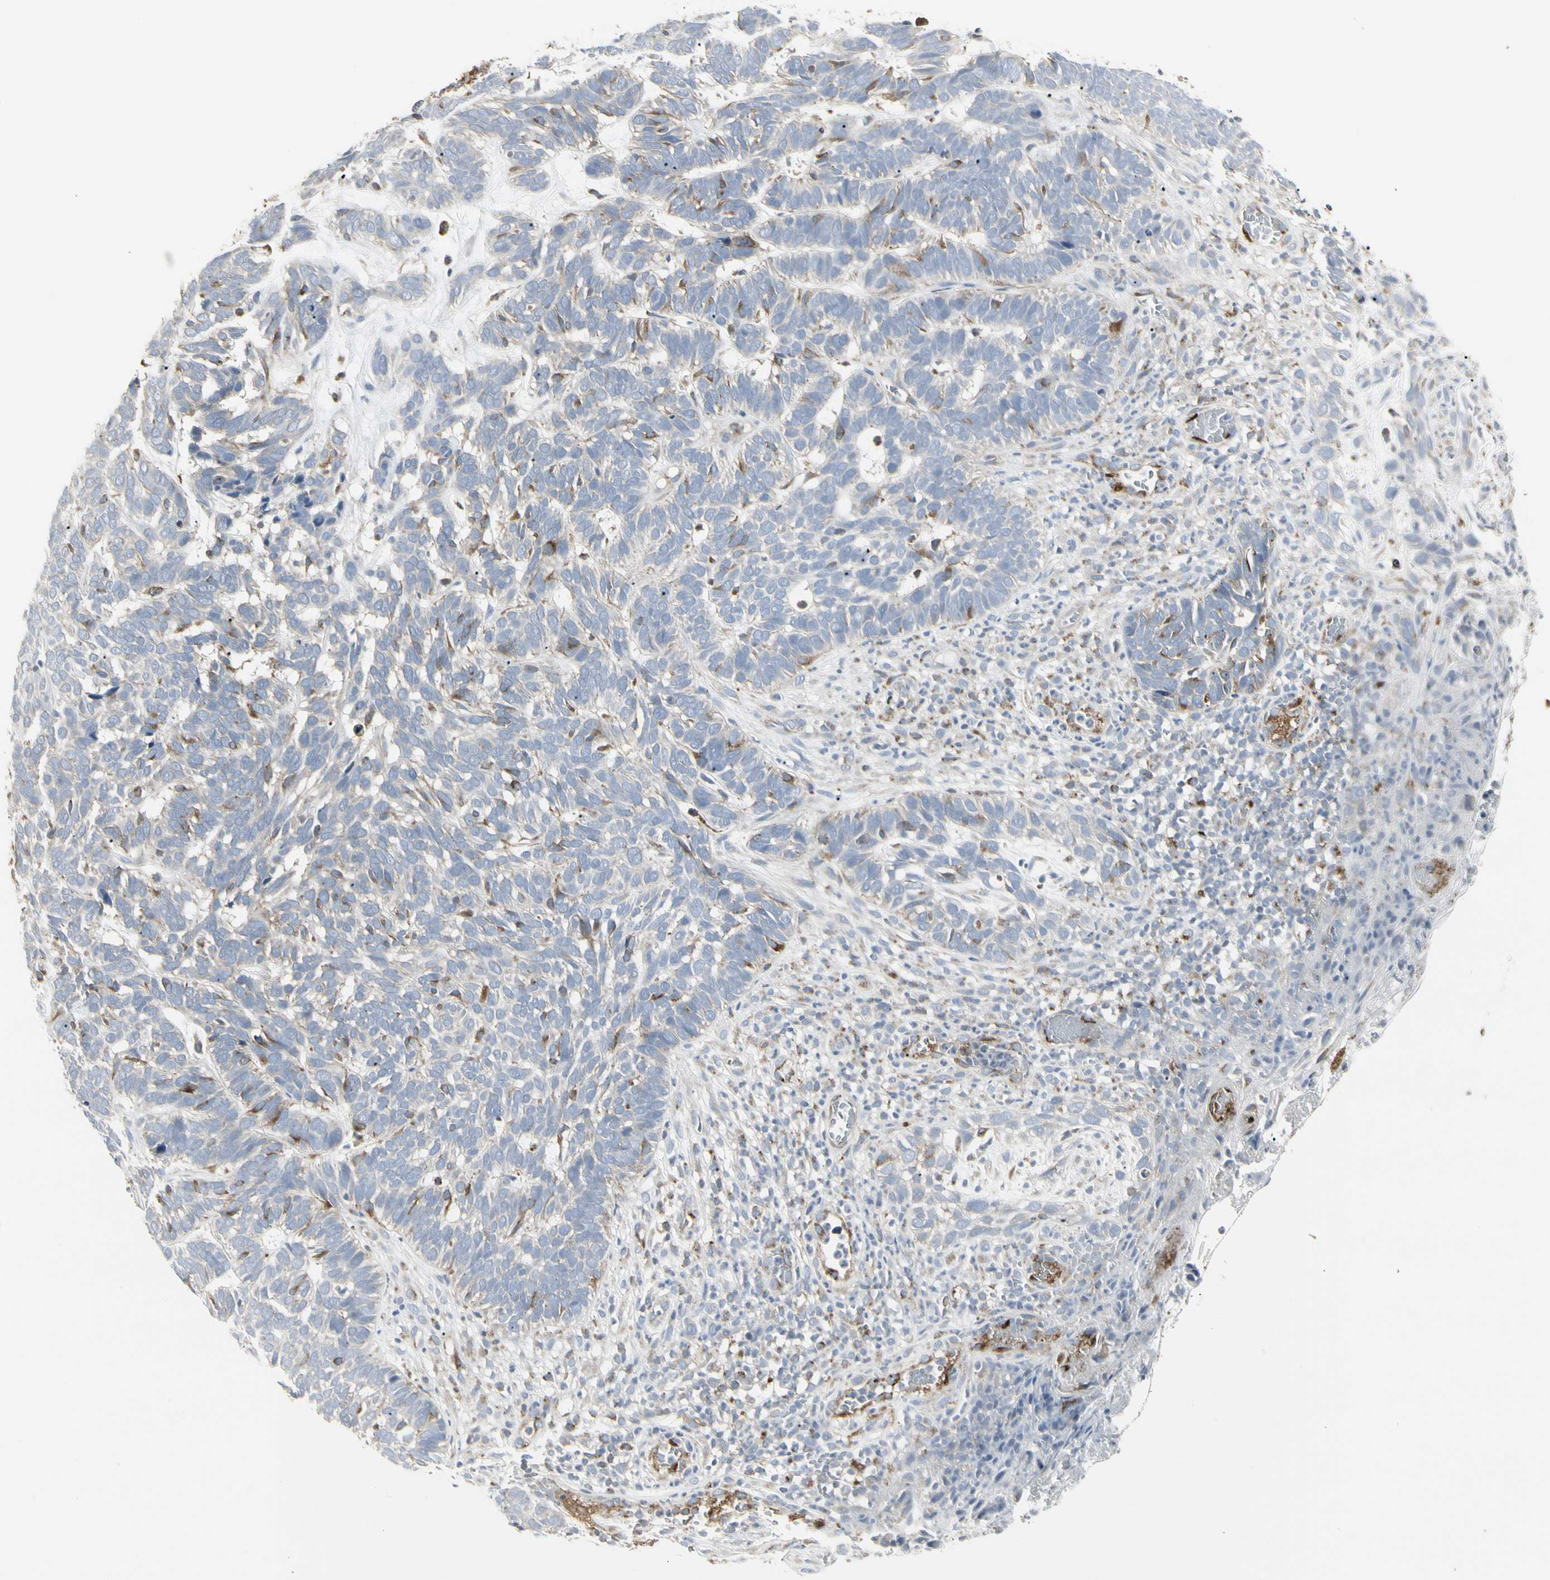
{"staining": {"intensity": "negative", "quantity": "none", "location": "none"}, "tissue": "skin cancer", "cell_type": "Tumor cells", "image_type": "cancer", "snomed": [{"axis": "morphology", "description": "Basal cell carcinoma"}, {"axis": "topography", "description": "Skin"}], "caption": "DAB immunohistochemical staining of skin cancer (basal cell carcinoma) shows no significant positivity in tumor cells.", "gene": "ATP6V1B2", "patient": {"sex": "male", "age": 87}}